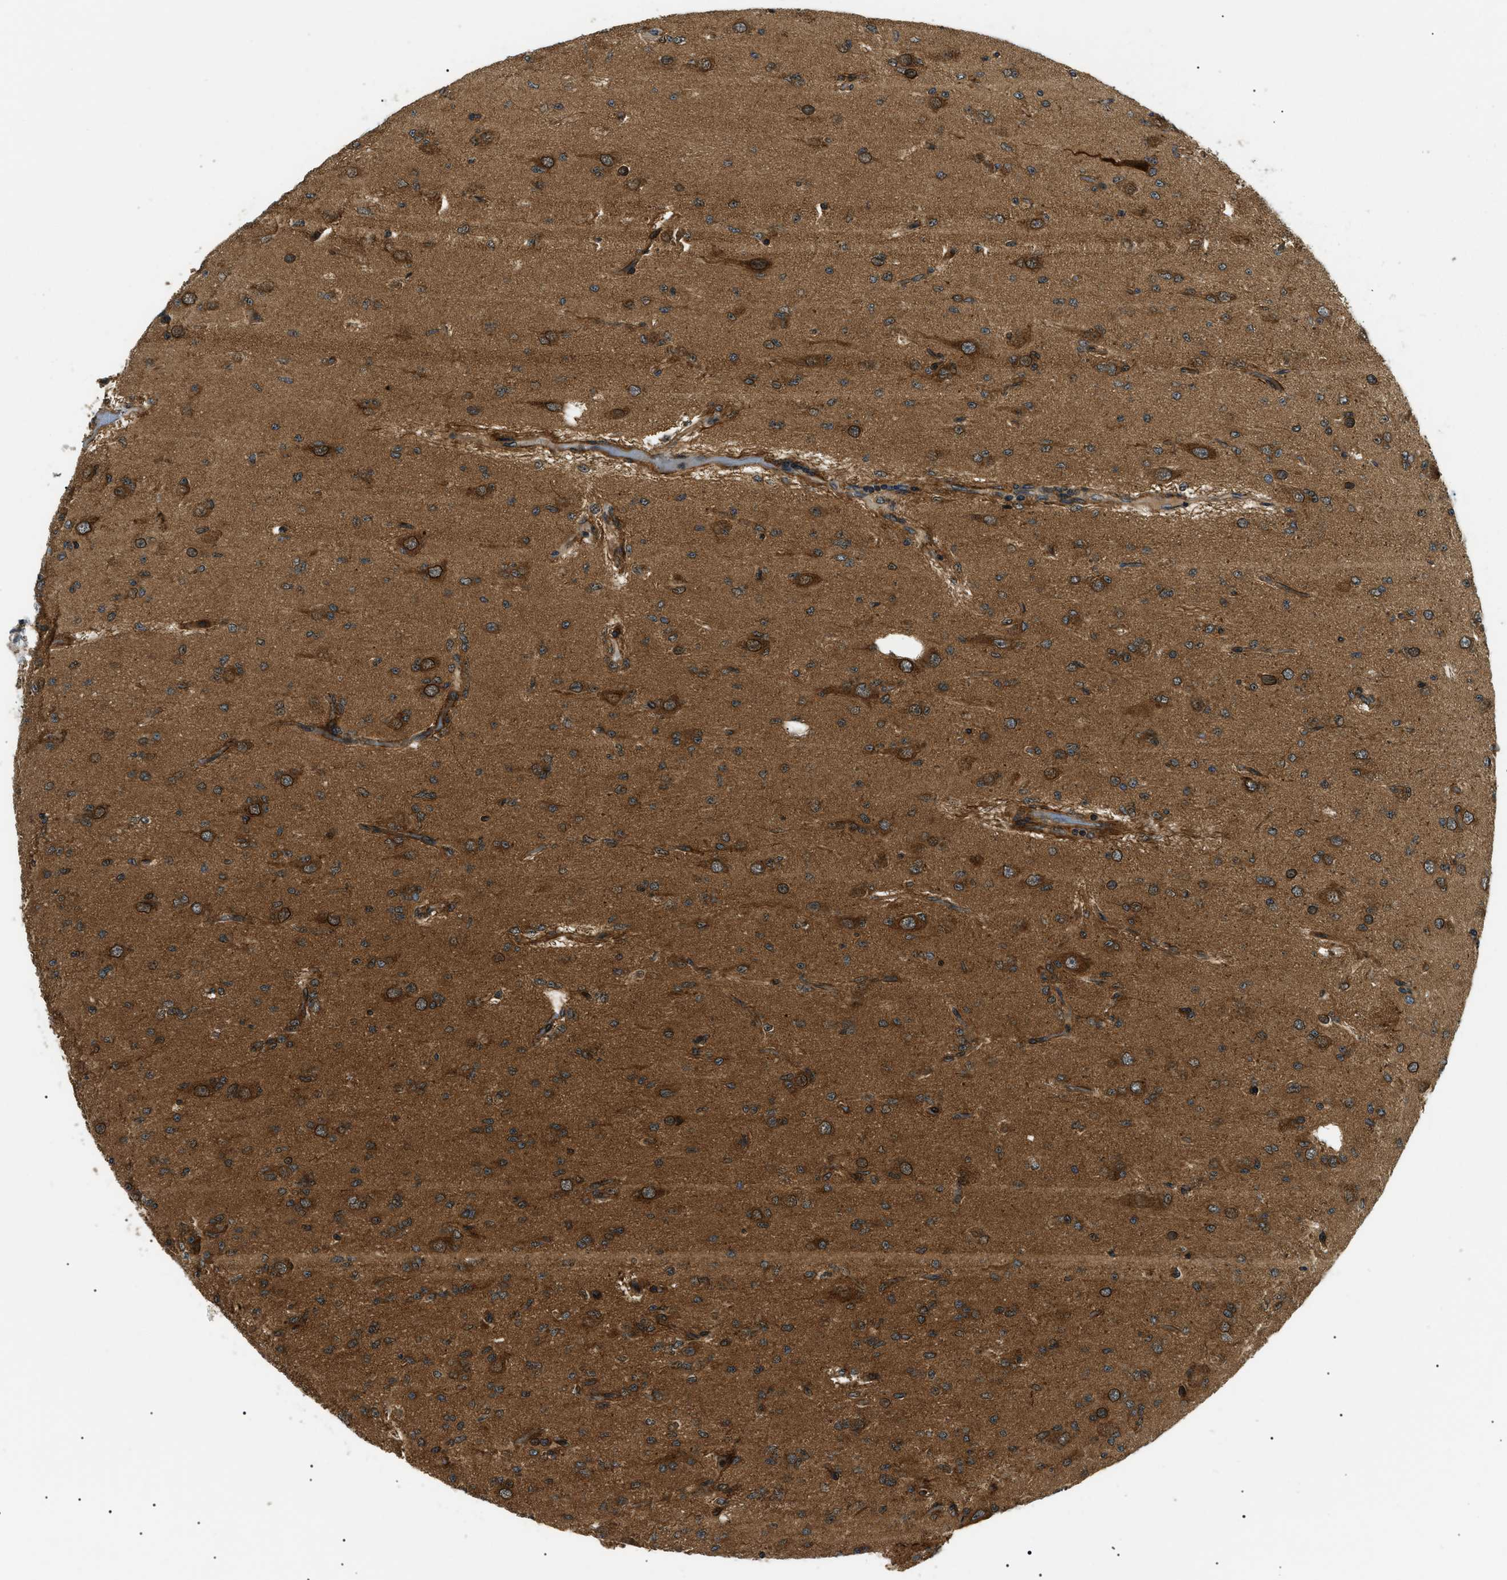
{"staining": {"intensity": "moderate", "quantity": ">75%", "location": "cytoplasmic/membranous"}, "tissue": "glioma", "cell_type": "Tumor cells", "image_type": "cancer", "snomed": [{"axis": "morphology", "description": "Glioma, malignant, Low grade"}, {"axis": "topography", "description": "Brain"}], "caption": "Tumor cells show medium levels of moderate cytoplasmic/membranous expression in about >75% of cells in malignant glioma (low-grade).", "gene": "ATP6AP1", "patient": {"sex": "male", "age": 38}}